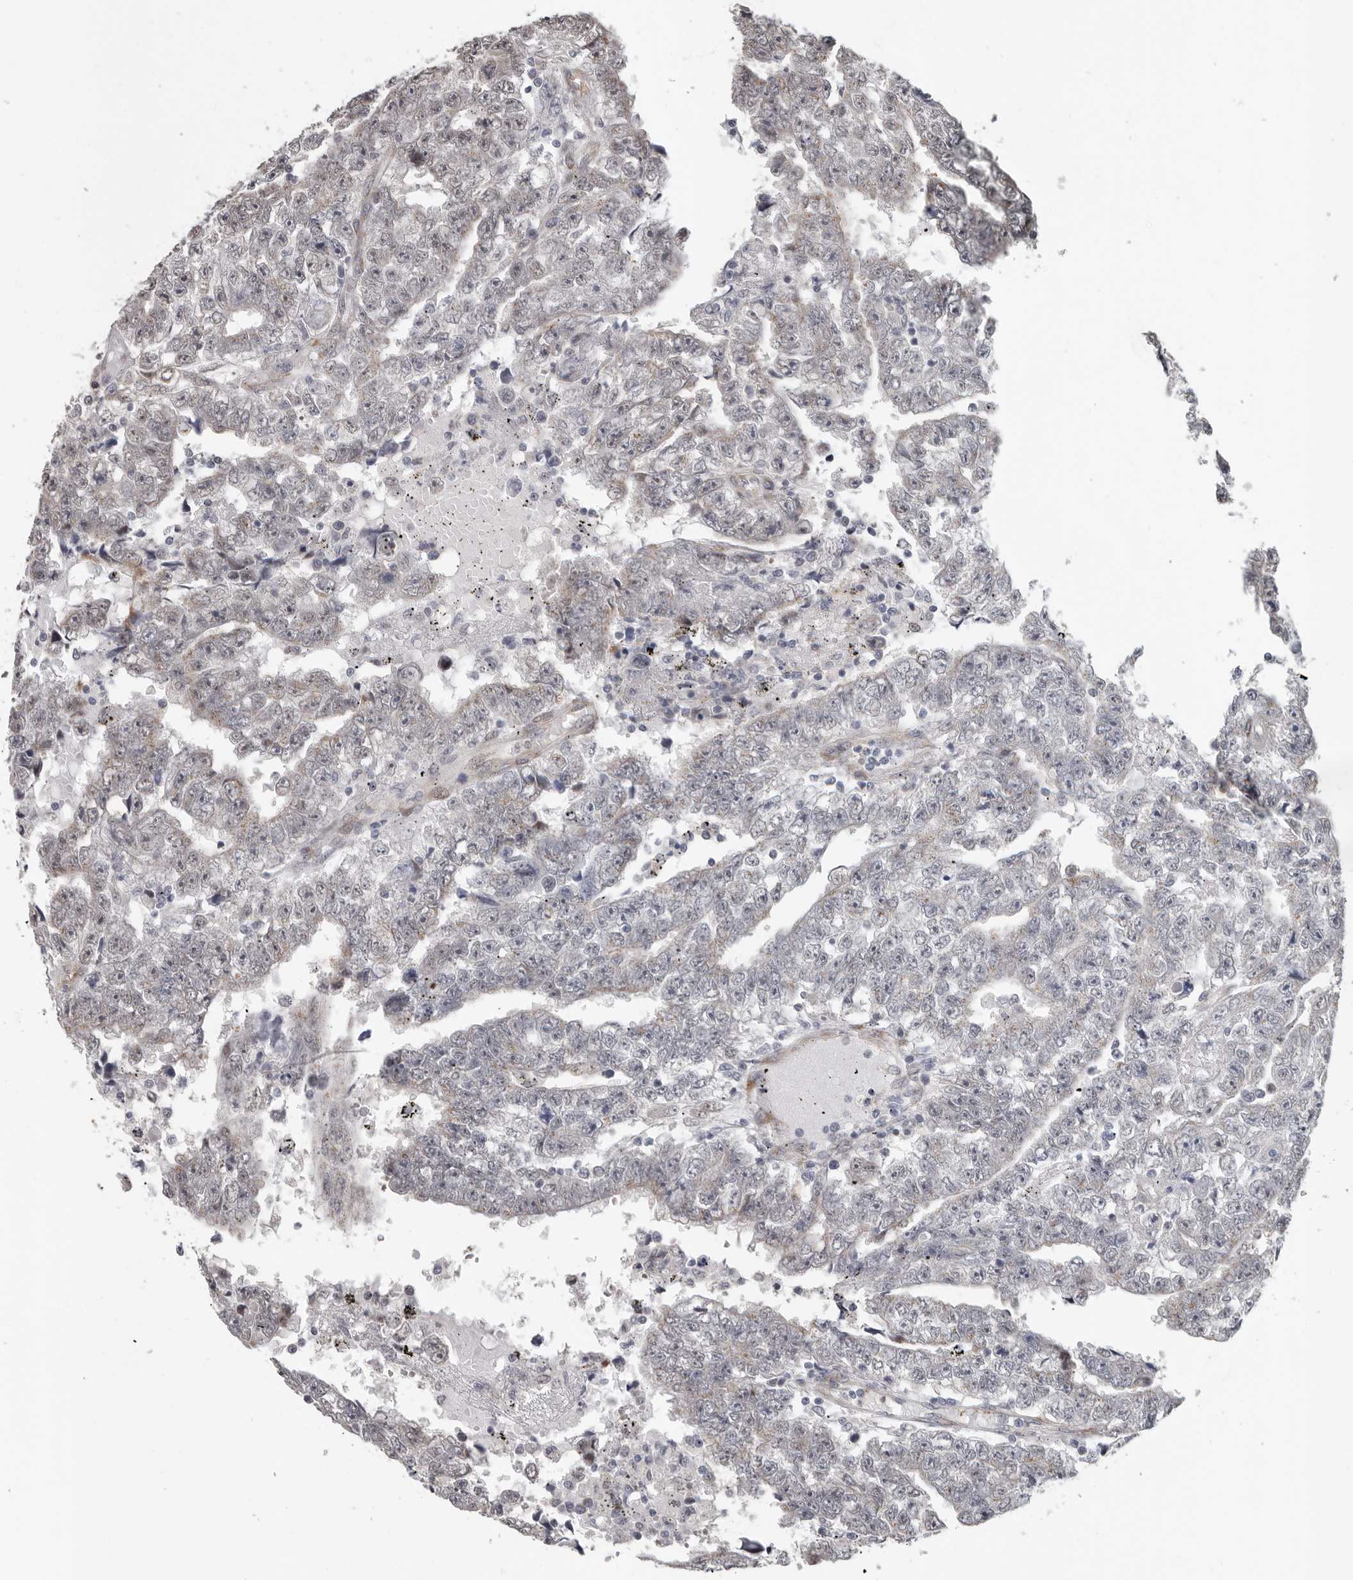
{"staining": {"intensity": "negative", "quantity": "none", "location": "none"}, "tissue": "testis cancer", "cell_type": "Tumor cells", "image_type": "cancer", "snomed": [{"axis": "morphology", "description": "Carcinoma, Embryonal, NOS"}, {"axis": "topography", "description": "Testis"}], "caption": "This is a photomicrograph of IHC staining of testis cancer (embryonal carcinoma), which shows no staining in tumor cells.", "gene": "RALGPS2", "patient": {"sex": "male", "age": 25}}